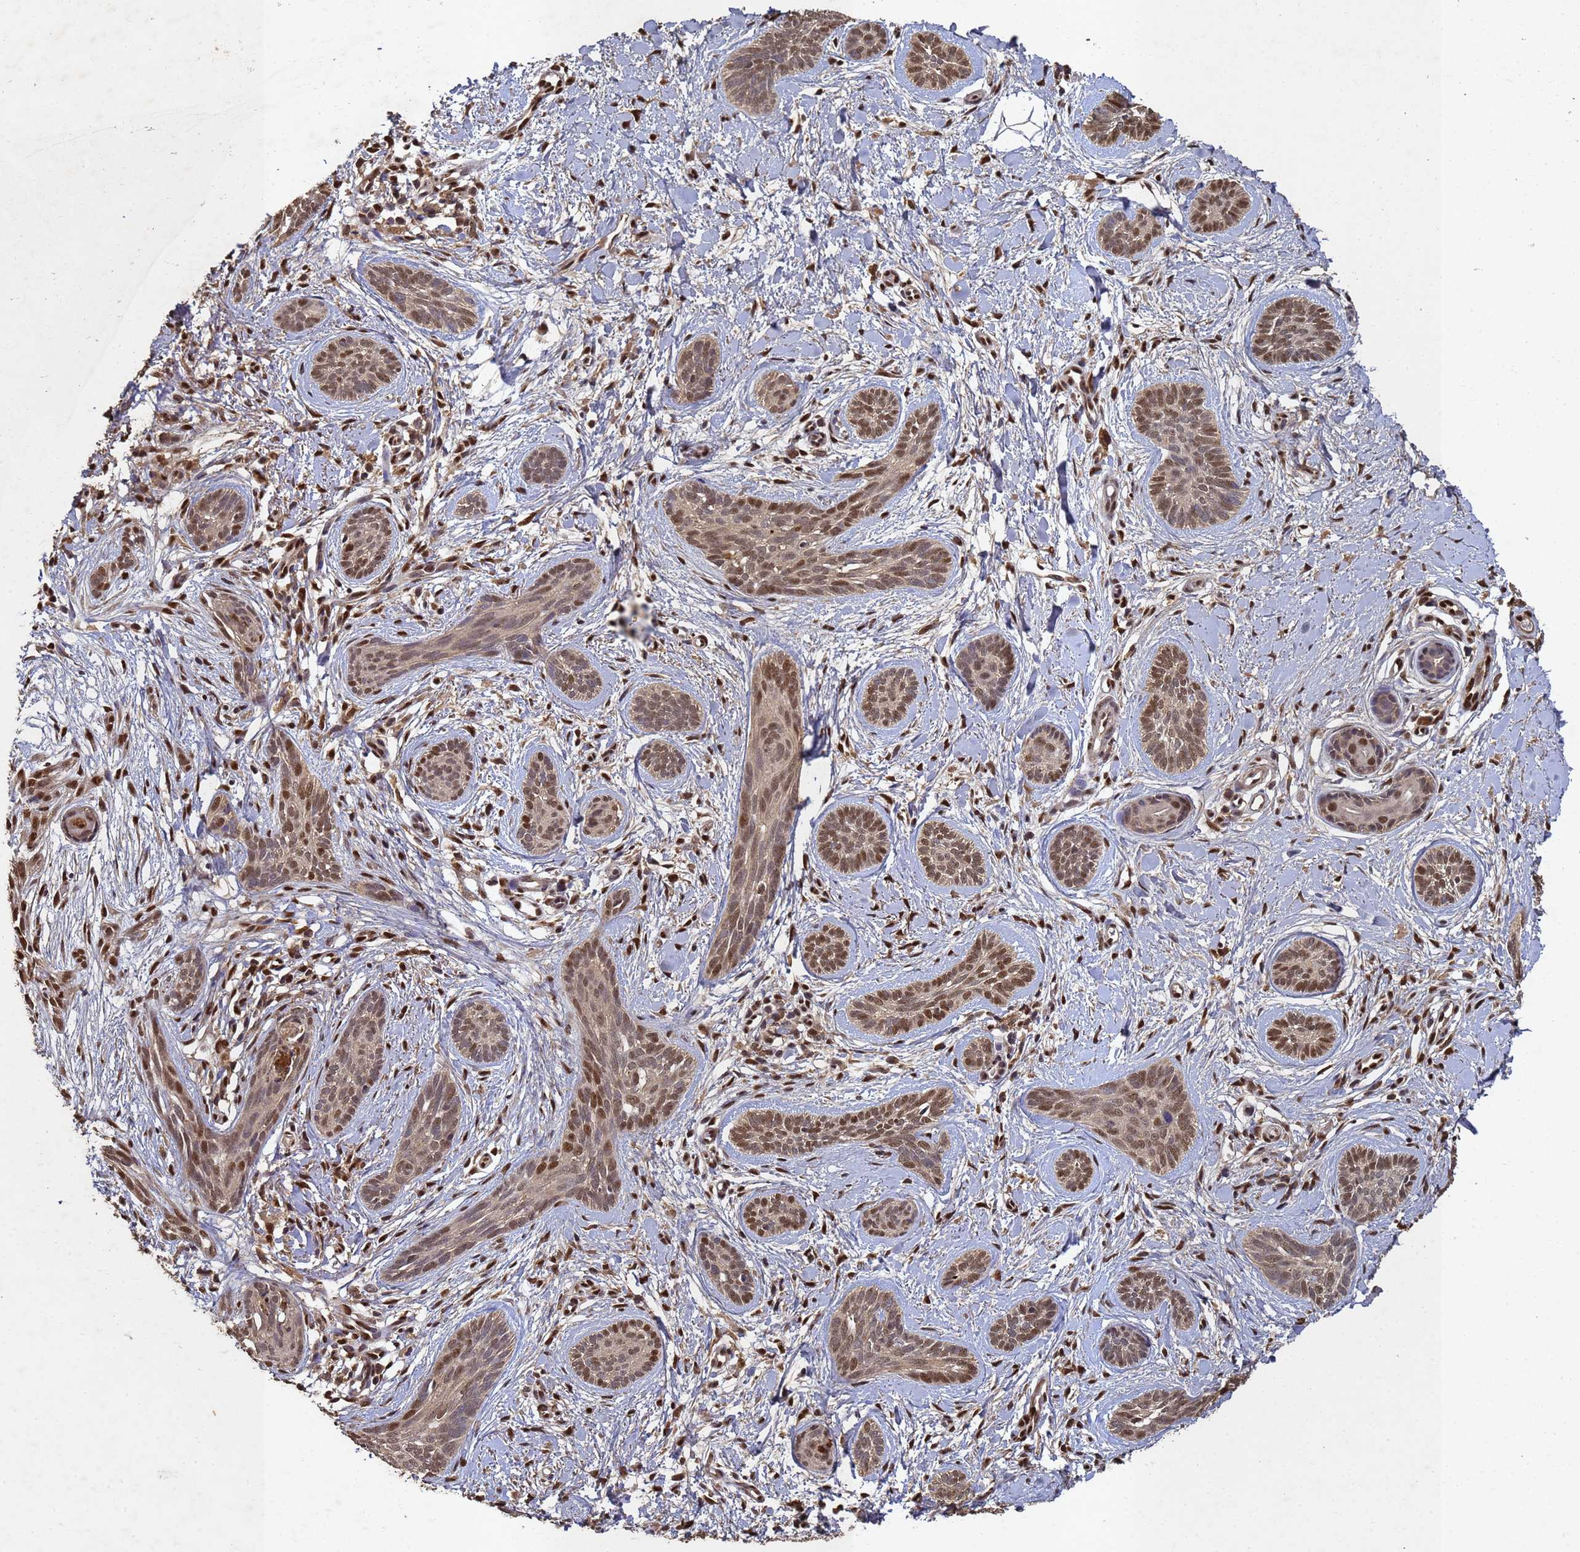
{"staining": {"intensity": "moderate", "quantity": "25%-75%", "location": "nuclear"}, "tissue": "skin cancer", "cell_type": "Tumor cells", "image_type": "cancer", "snomed": [{"axis": "morphology", "description": "Basal cell carcinoma"}, {"axis": "topography", "description": "Skin"}], "caption": "Protein analysis of skin basal cell carcinoma tissue demonstrates moderate nuclear positivity in approximately 25%-75% of tumor cells. (brown staining indicates protein expression, while blue staining denotes nuclei).", "gene": "SECISBP2", "patient": {"sex": "female", "age": 81}}